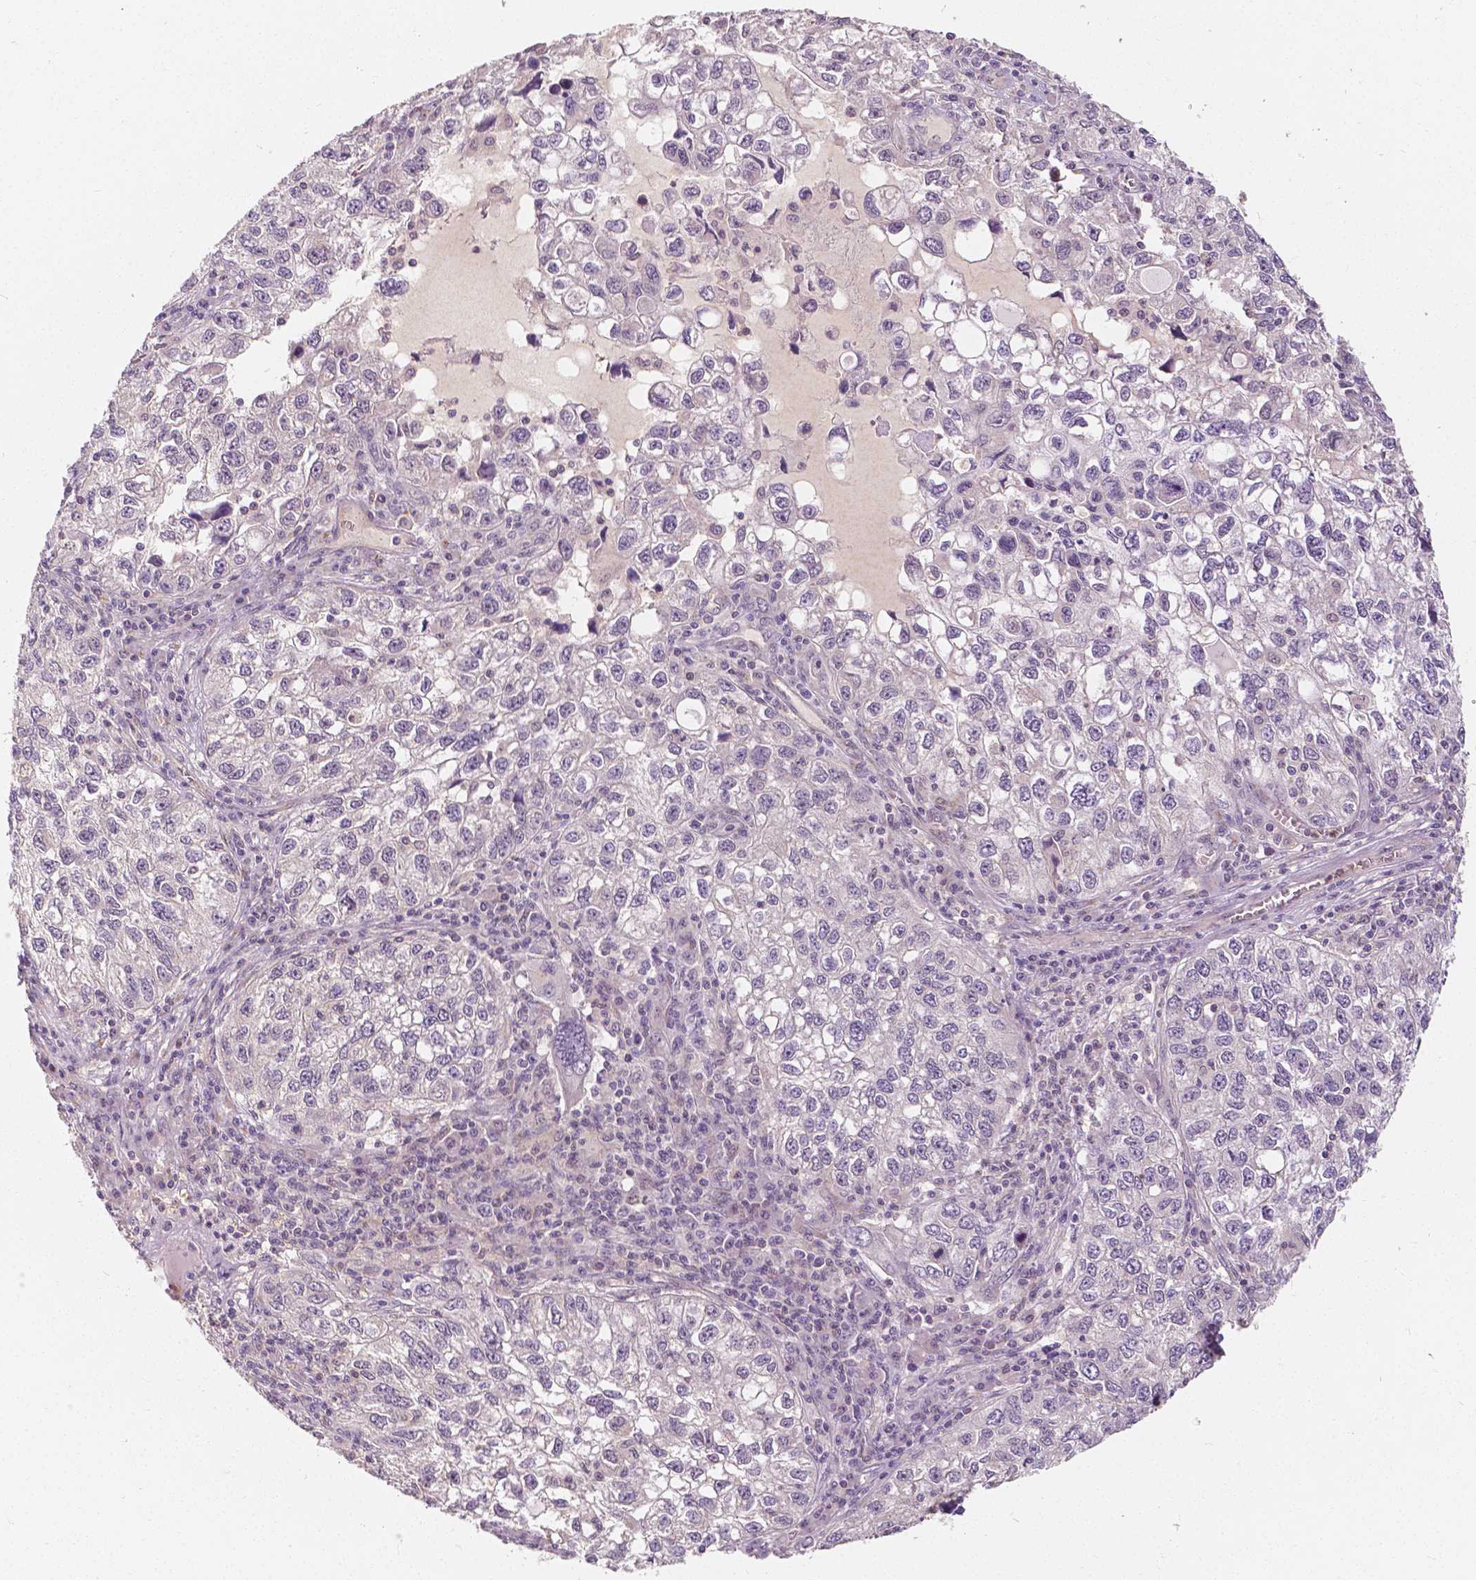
{"staining": {"intensity": "negative", "quantity": "none", "location": "none"}, "tissue": "cervical cancer", "cell_type": "Tumor cells", "image_type": "cancer", "snomed": [{"axis": "morphology", "description": "Squamous cell carcinoma, NOS"}, {"axis": "topography", "description": "Cervix"}], "caption": "A high-resolution photomicrograph shows immunohistochemistry staining of squamous cell carcinoma (cervical), which demonstrates no significant positivity in tumor cells.", "gene": "NAPRT", "patient": {"sex": "female", "age": 55}}